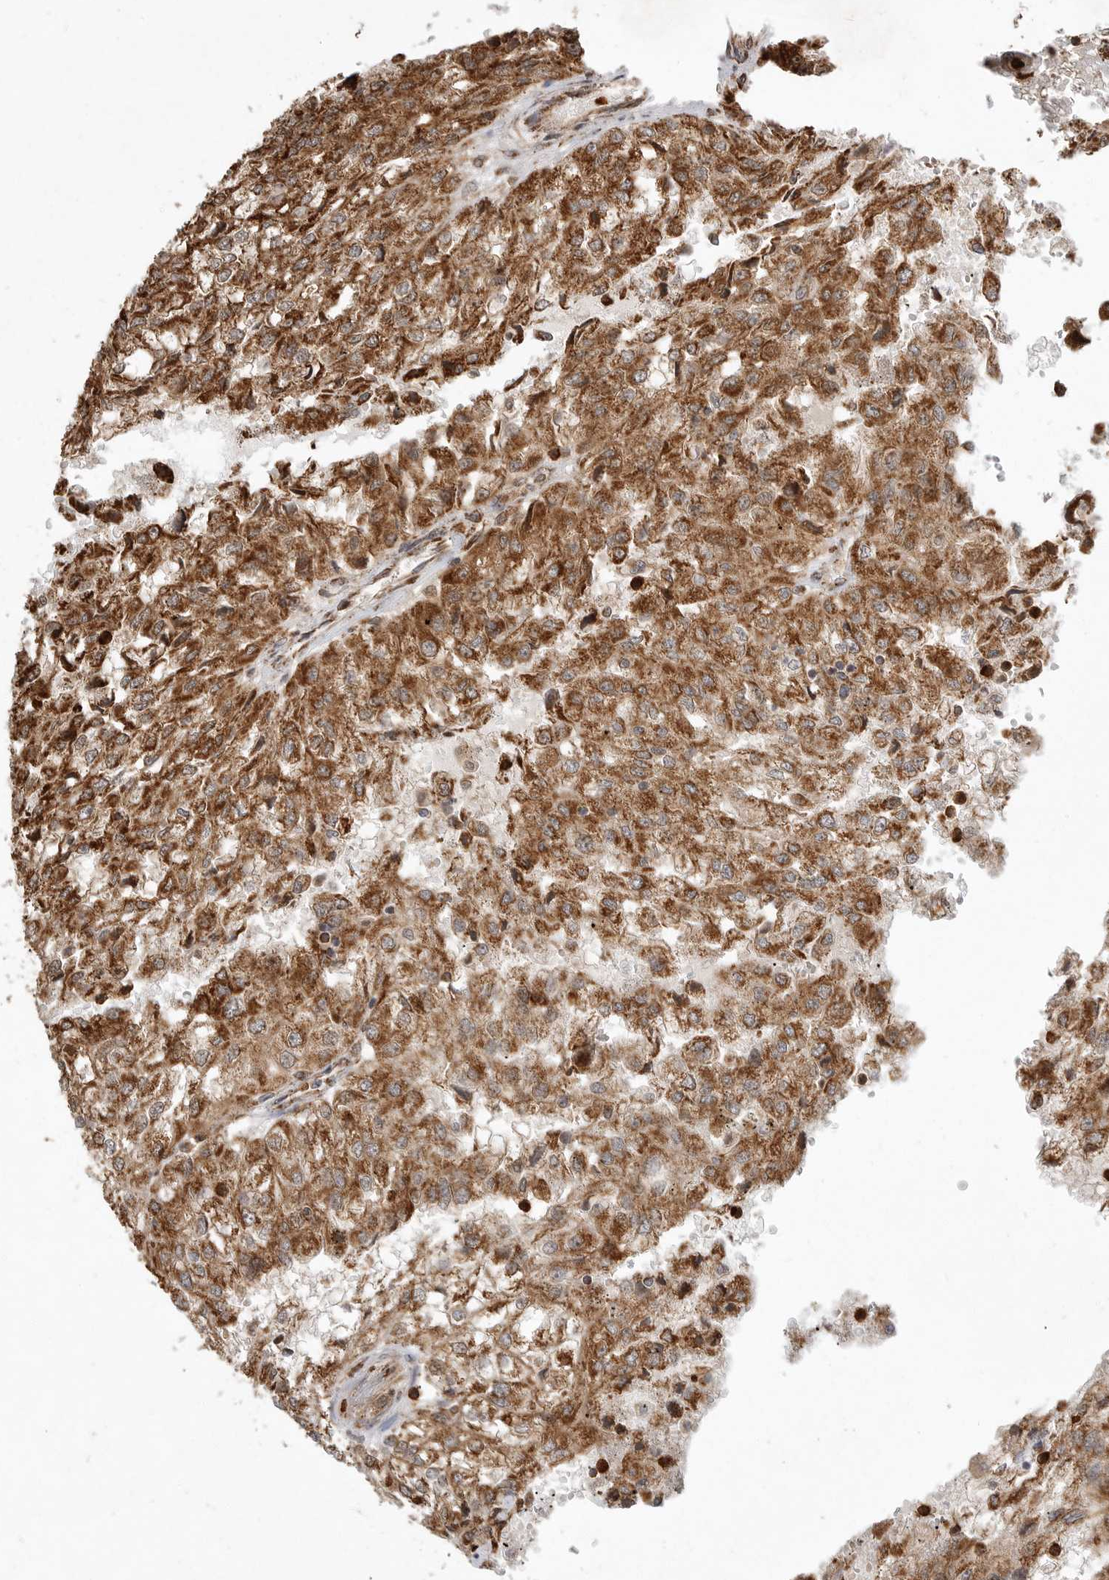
{"staining": {"intensity": "strong", "quantity": ">75%", "location": "cytoplasmic/membranous"}, "tissue": "renal cancer", "cell_type": "Tumor cells", "image_type": "cancer", "snomed": [{"axis": "morphology", "description": "Adenocarcinoma, NOS"}, {"axis": "topography", "description": "Kidney"}], "caption": "DAB immunohistochemical staining of human renal adenocarcinoma exhibits strong cytoplasmic/membranous protein expression in approximately >75% of tumor cells.", "gene": "GCNT2", "patient": {"sex": "female", "age": 54}}